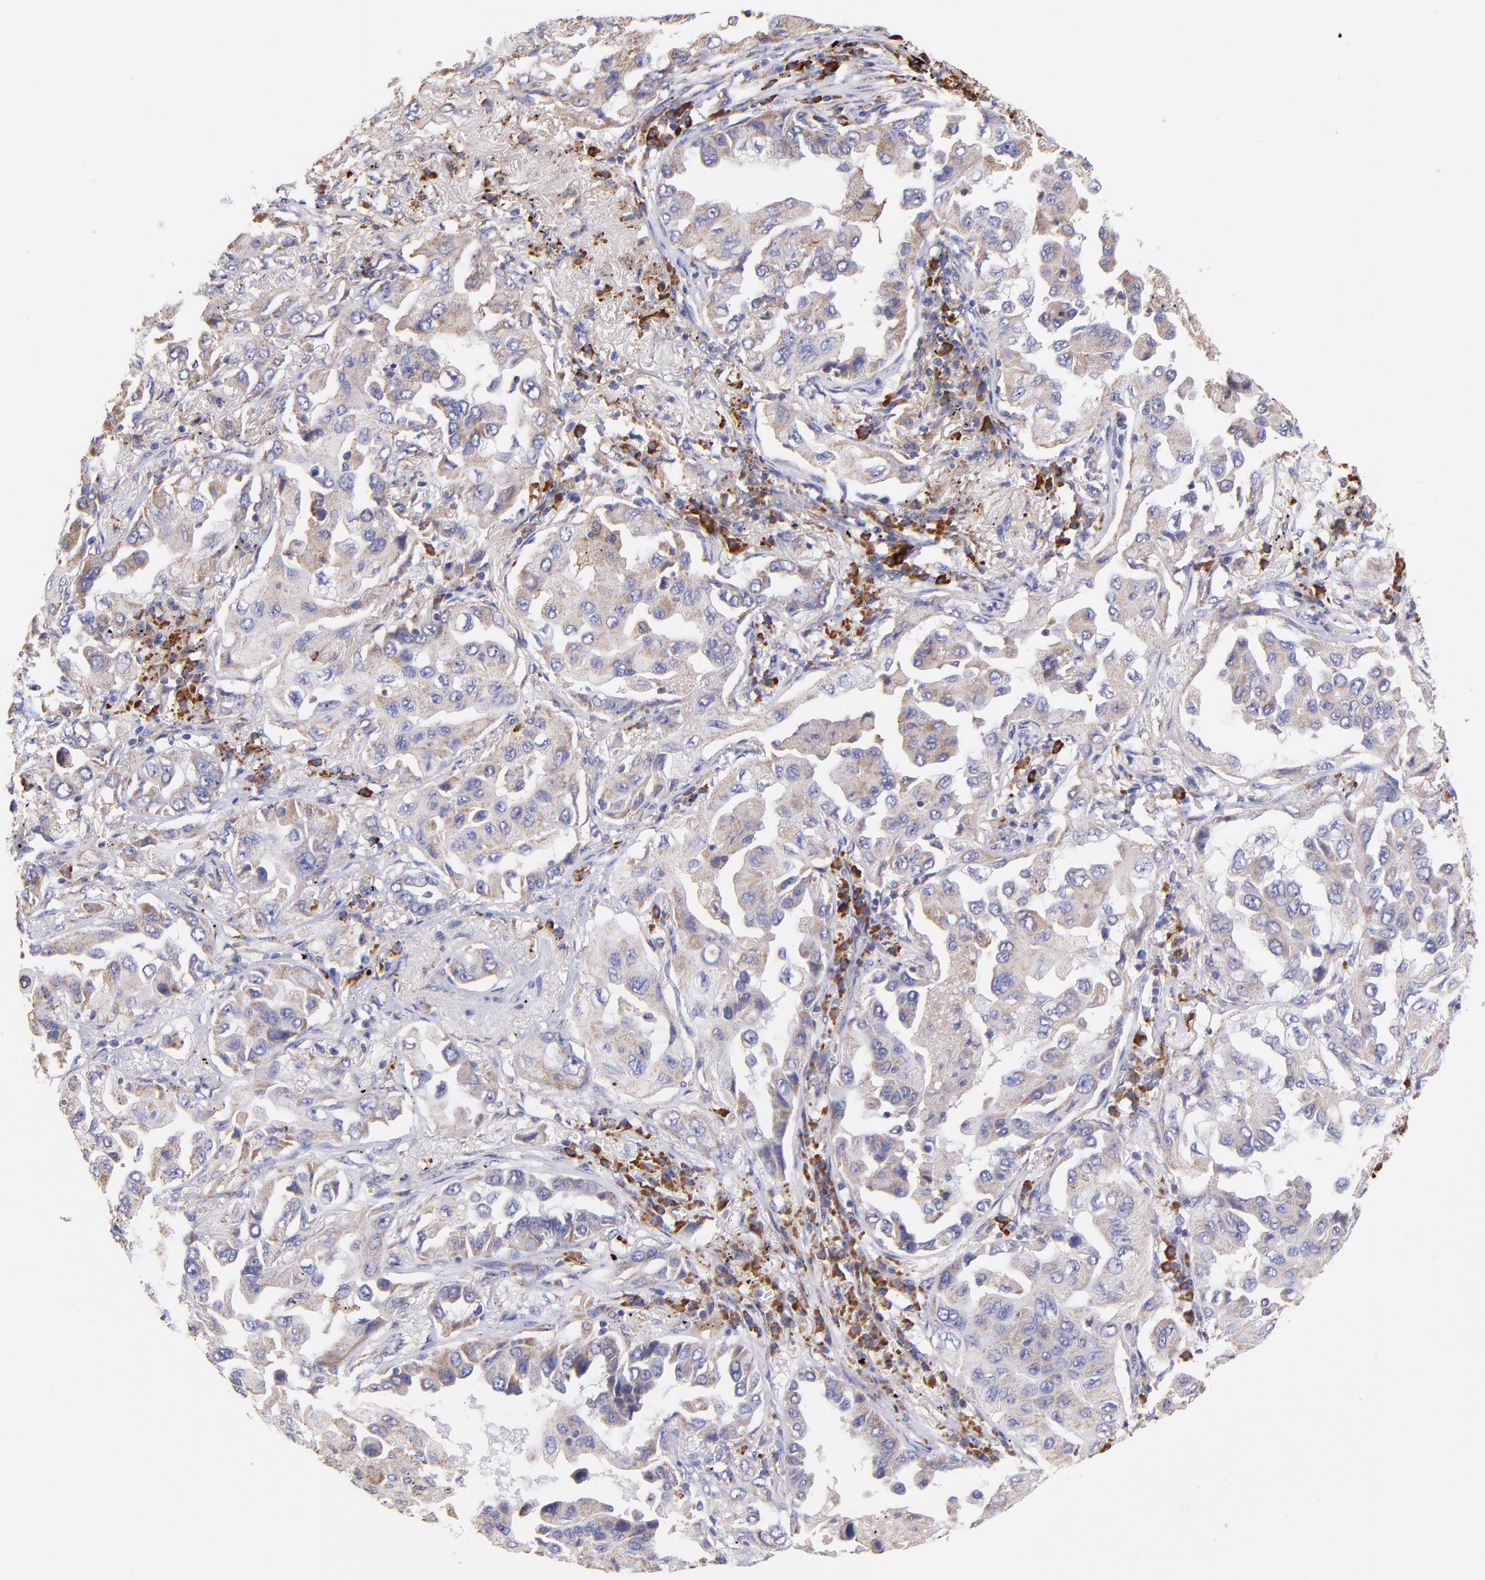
{"staining": {"intensity": "weak", "quantity": ">75%", "location": "cytoplasmic/membranous"}, "tissue": "lung cancer", "cell_type": "Tumor cells", "image_type": "cancer", "snomed": [{"axis": "morphology", "description": "Adenocarcinoma, NOS"}, {"axis": "topography", "description": "Lung"}], "caption": "Lung cancer tissue shows weak cytoplasmic/membranous expression in approximately >75% of tumor cells, visualized by immunohistochemistry.", "gene": "PREX1", "patient": {"sex": "female", "age": 65}}